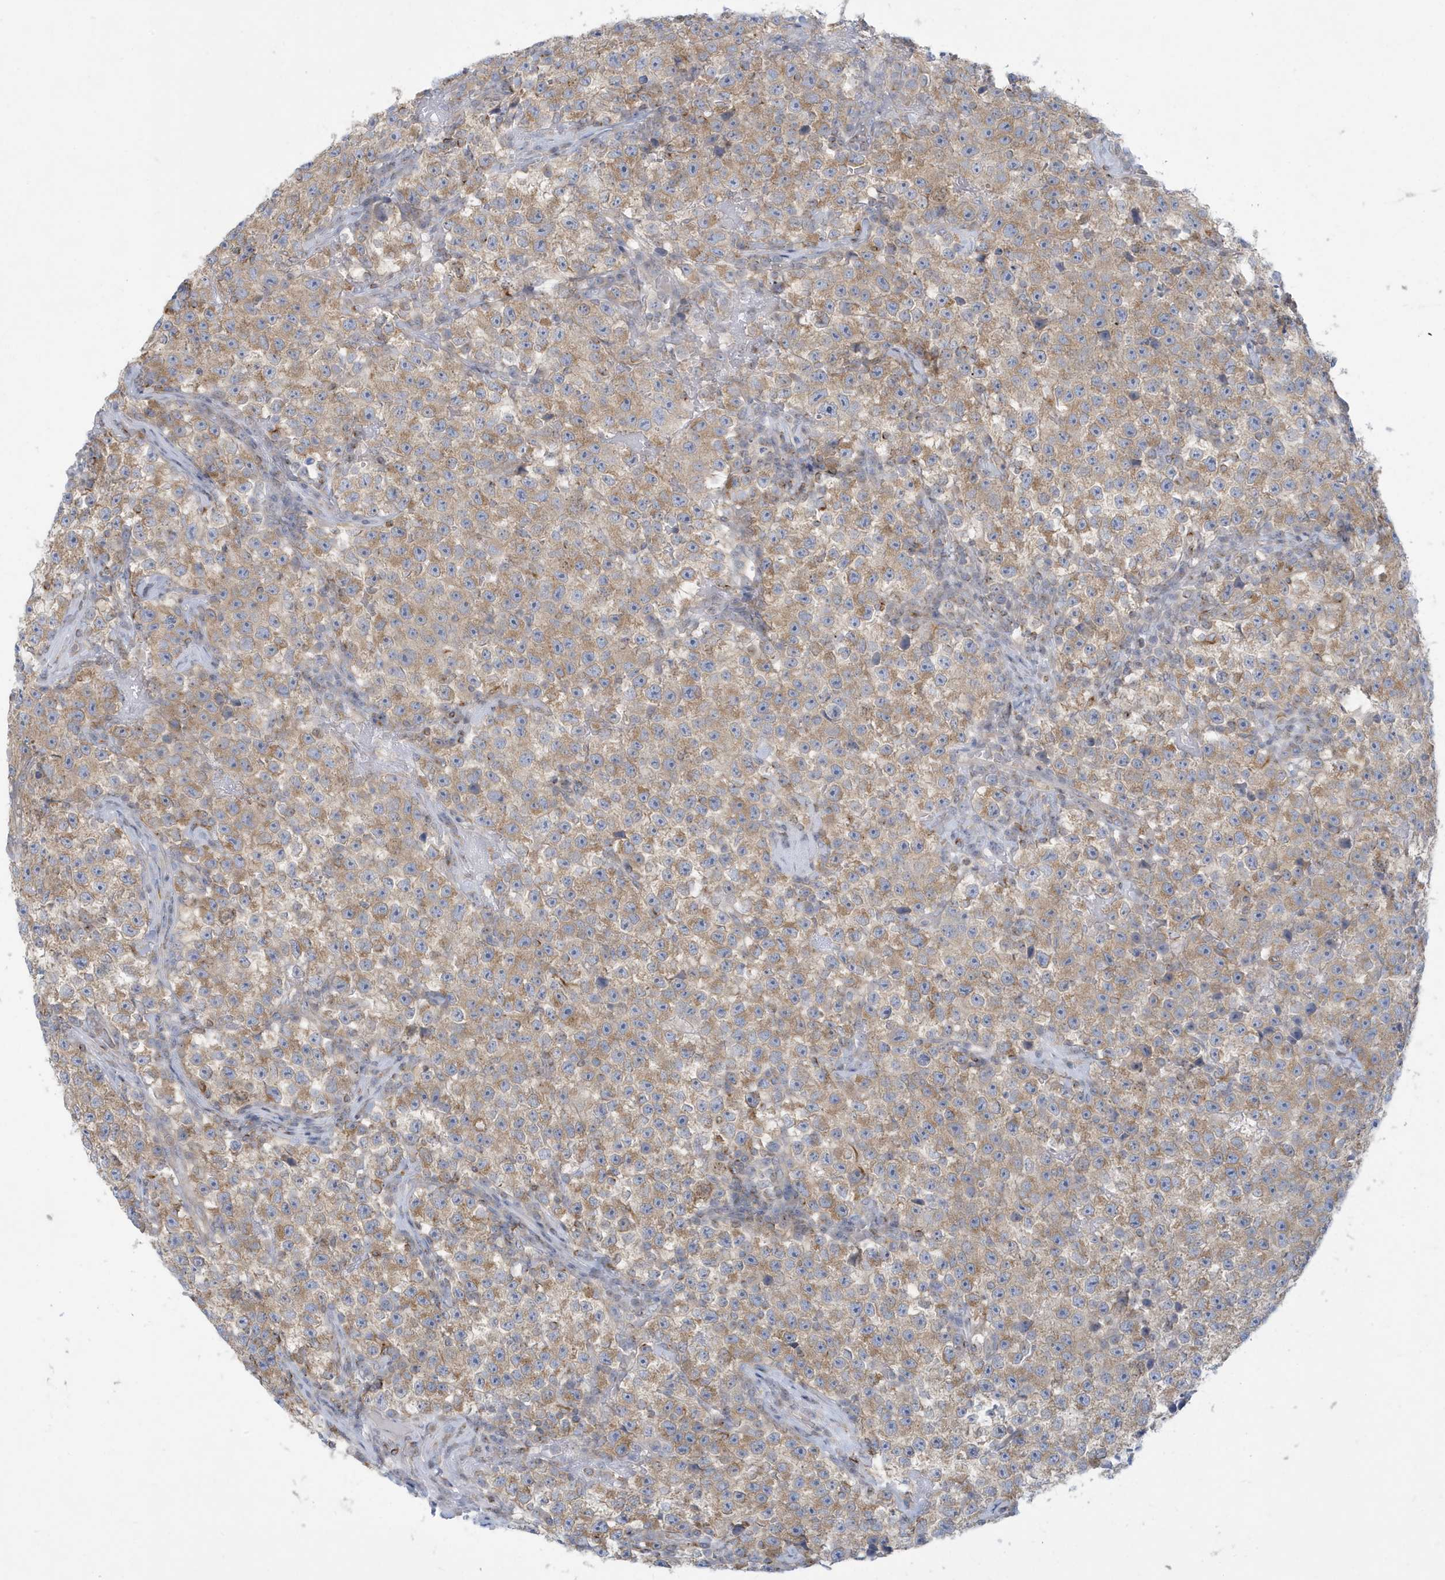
{"staining": {"intensity": "moderate", "quantity": ">75%", "location": "cytoplasmic/membranous"}, "tissue": "testis cancer", "cell_type": "Tumor cells", "image_type": "cancer", "snomed": [{"axis": "morphology", "description": "Seminoma, NOS"}, {"axis": "topography", "description": "Testis"}], "caption": "Immunohistochemistry of seminoma (testis) reveals medium levels of moderate cytoplasmic/membranous positivity in about >75% of tumor cells.", "gene": "SLAMF9", "patient": {"sex": "male", "age": 22}}